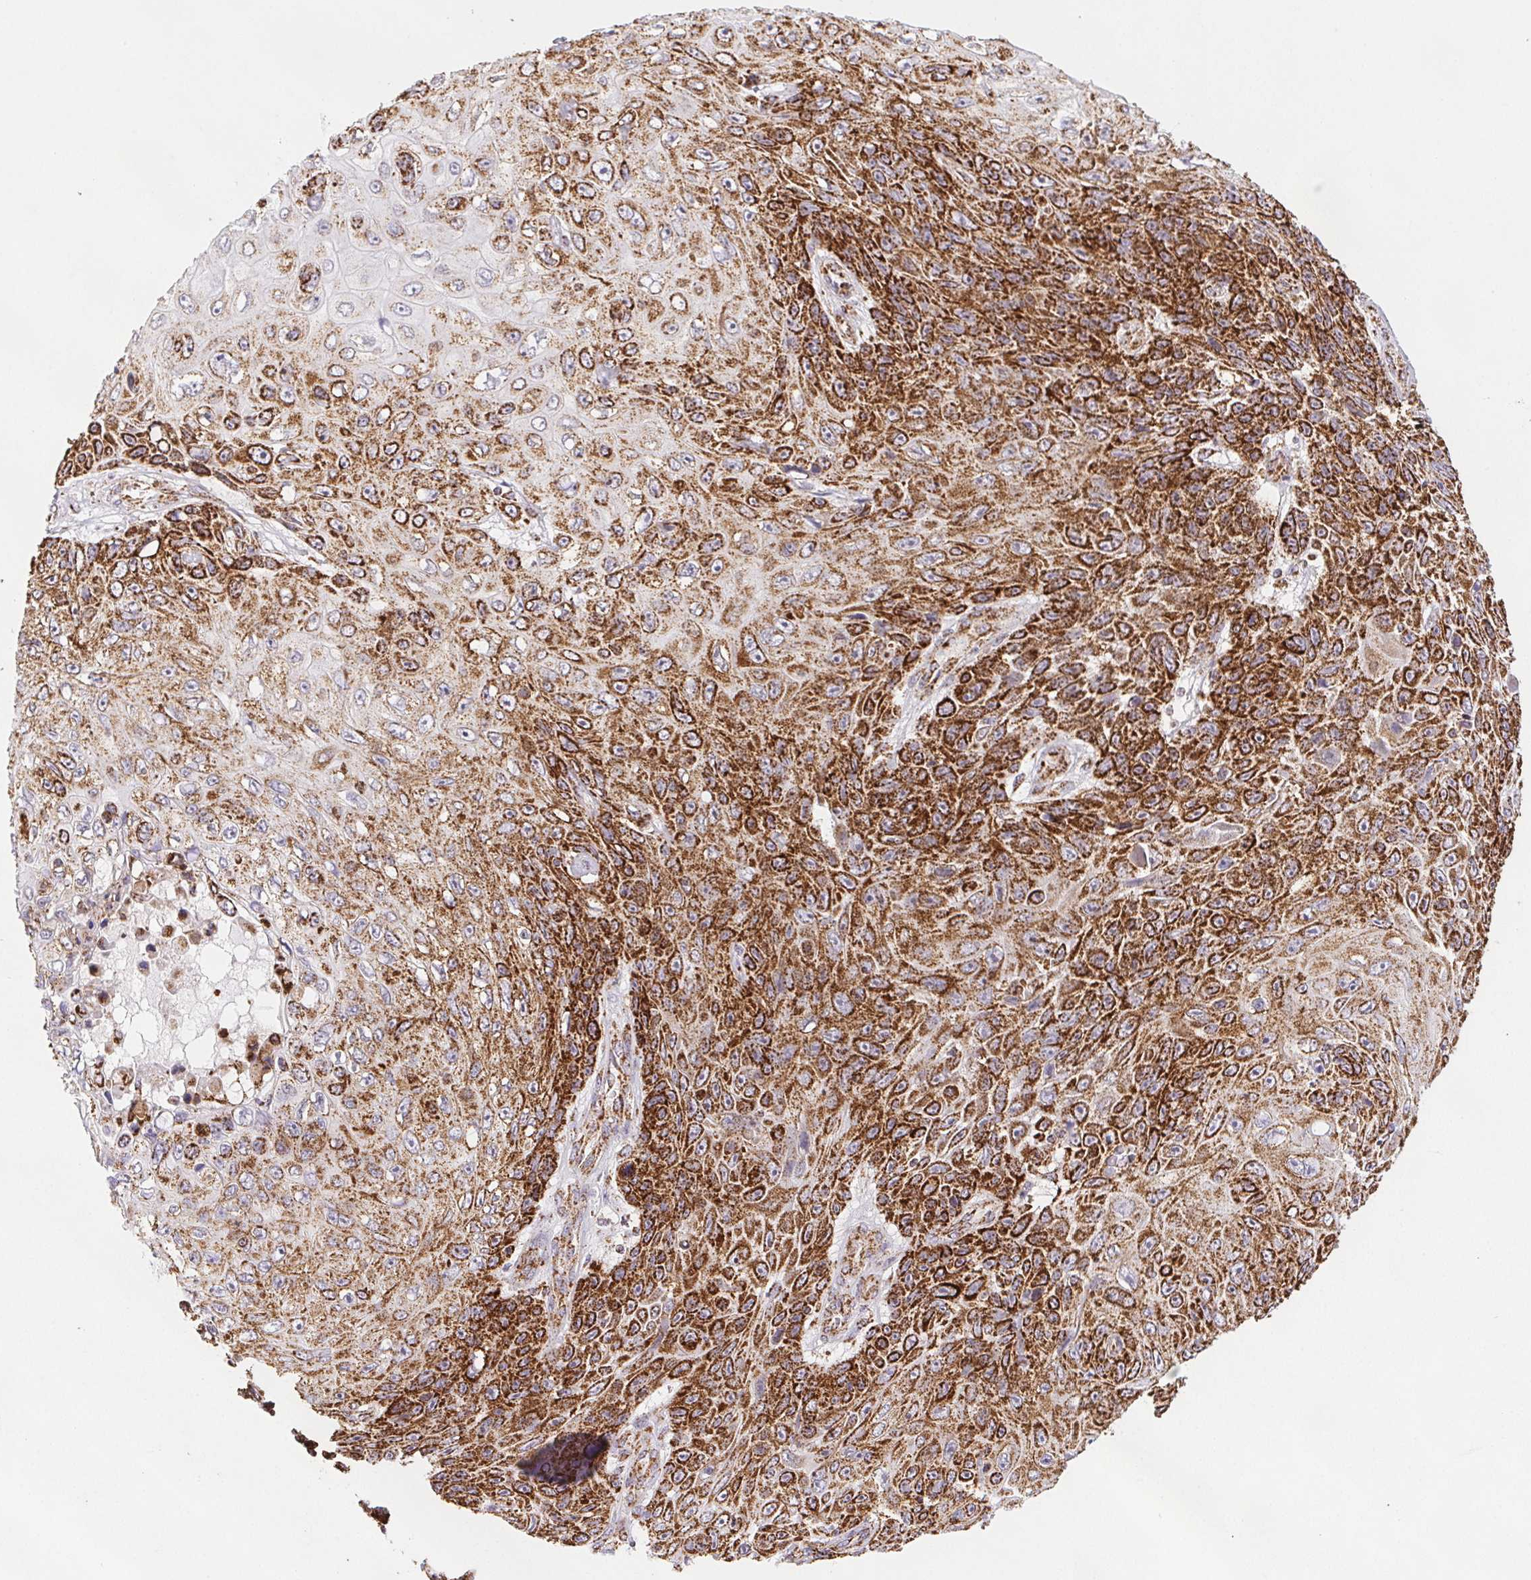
{"staining": {"intensity": "strong", "quantity": ">75%", "location": "cytoplasmic/membranous"}, "tissue": "skin cancer", "cell_type": "Tumor cells", "image_type": "cancer", "snomed": [{"axis": "morphology", "description": "Squamous cell carcinoma, NOS"}, {"axis": "topography", "description": "Skin"}], "caption": "Immunohistochemical staining of squamous cell carcinoma (skin) exhibits high levels of strong cytoplasmic/membranous expression in about >75% of tumor cells. The protein is shown in brown color, while the nuclei are stained blue.", "gene": "NIPSNAP2", "patient": {"sex": "male", "age": 82}}